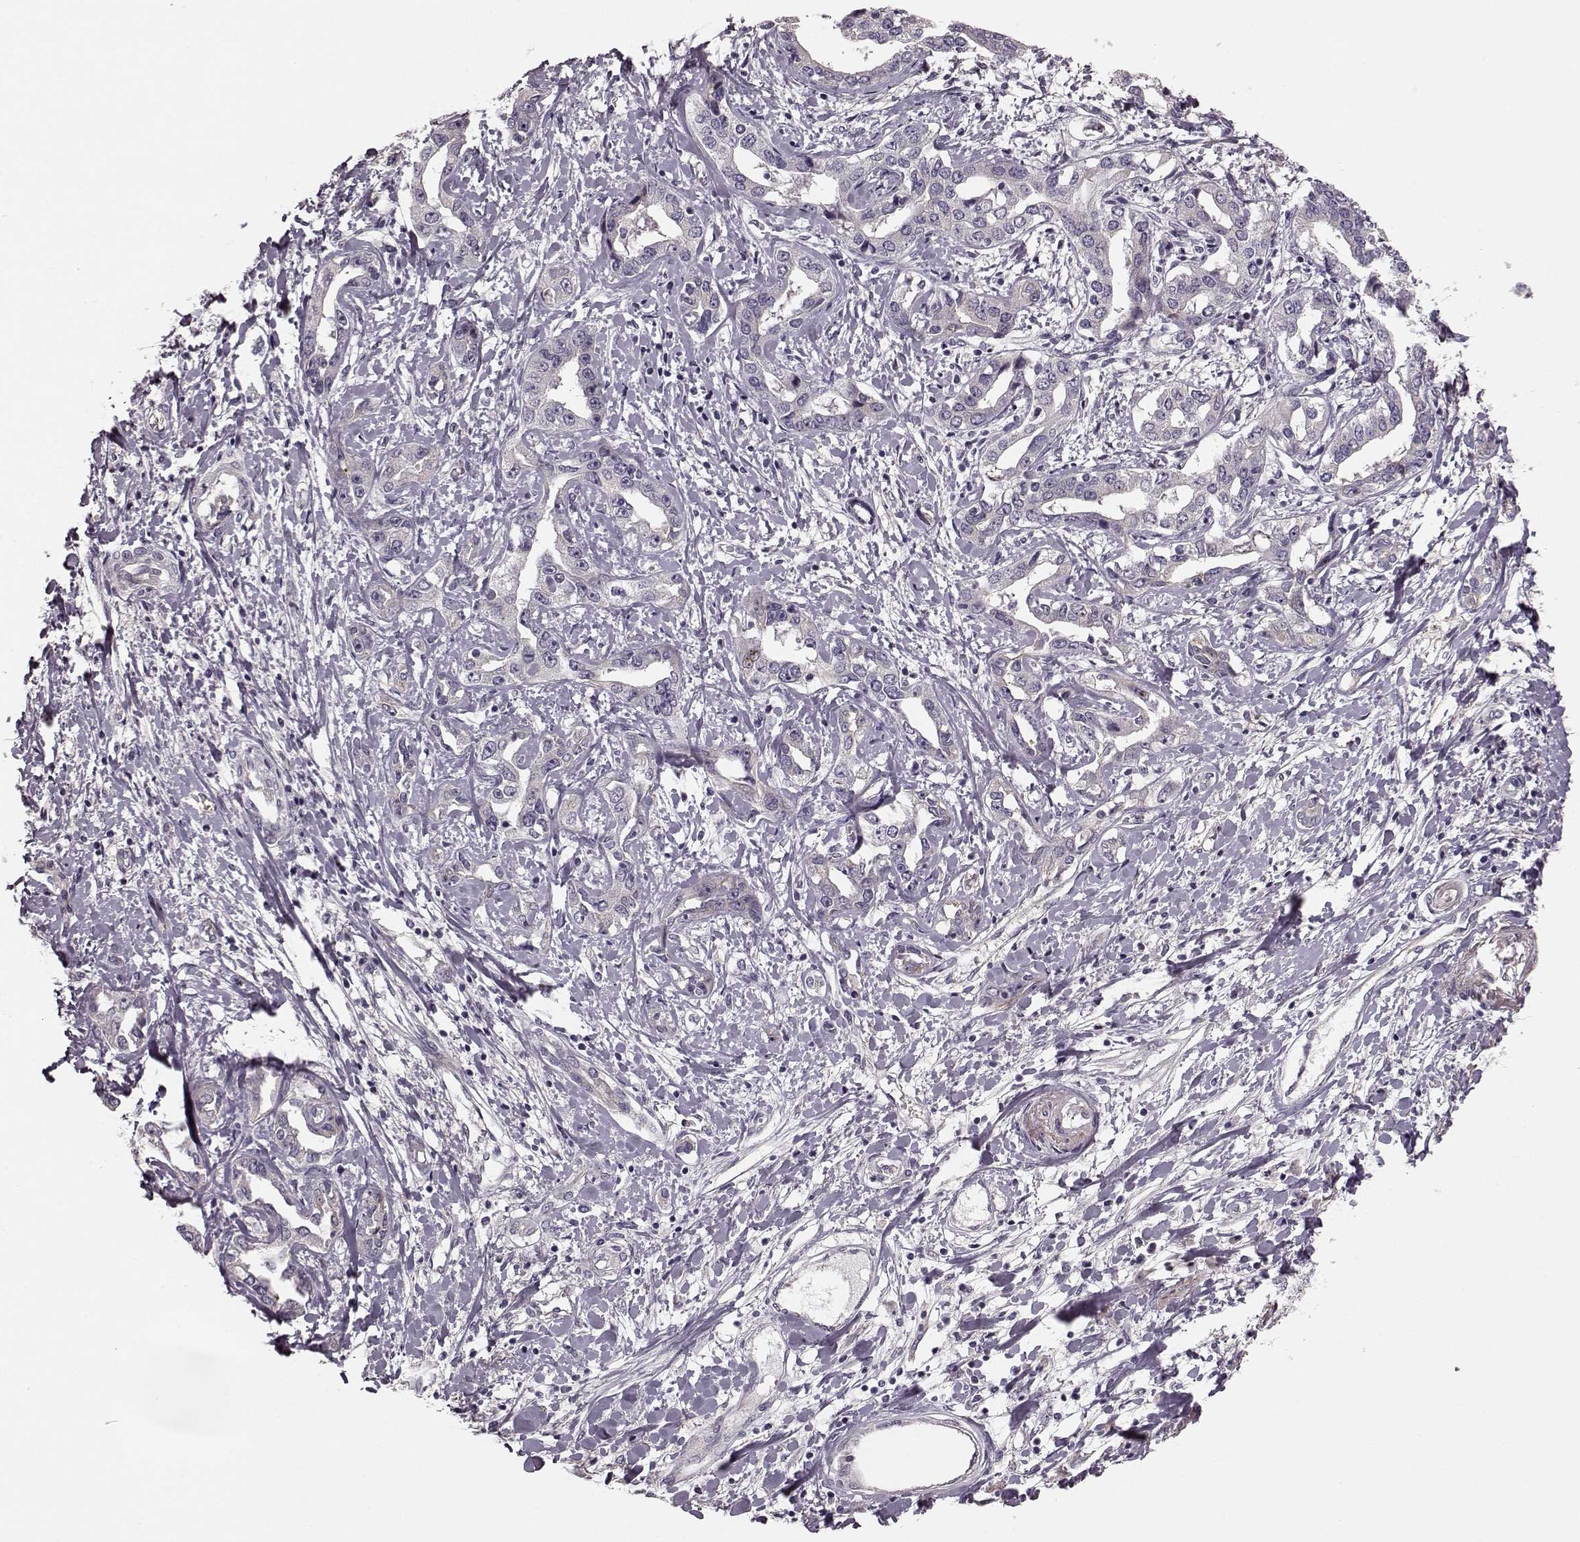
{"staining": {"intensity": "negative", "quantity": "none", "location": "none"}, "tissue": "liver cancer", "cell_type": "Tumor cells", "image_type": "cancer", "snomed": [{"axis": "morphology", "description": "Cholangiocarcinoma"}, {"axis": "topography", "description": "Liver"}], "caption": "Immunohistochemical staining of human liver cancer (cholangiocarcinoma) displays no significant staining in tumor cells.", "gene": "MTR", "patient": {"sex": "male", "age": 59}}